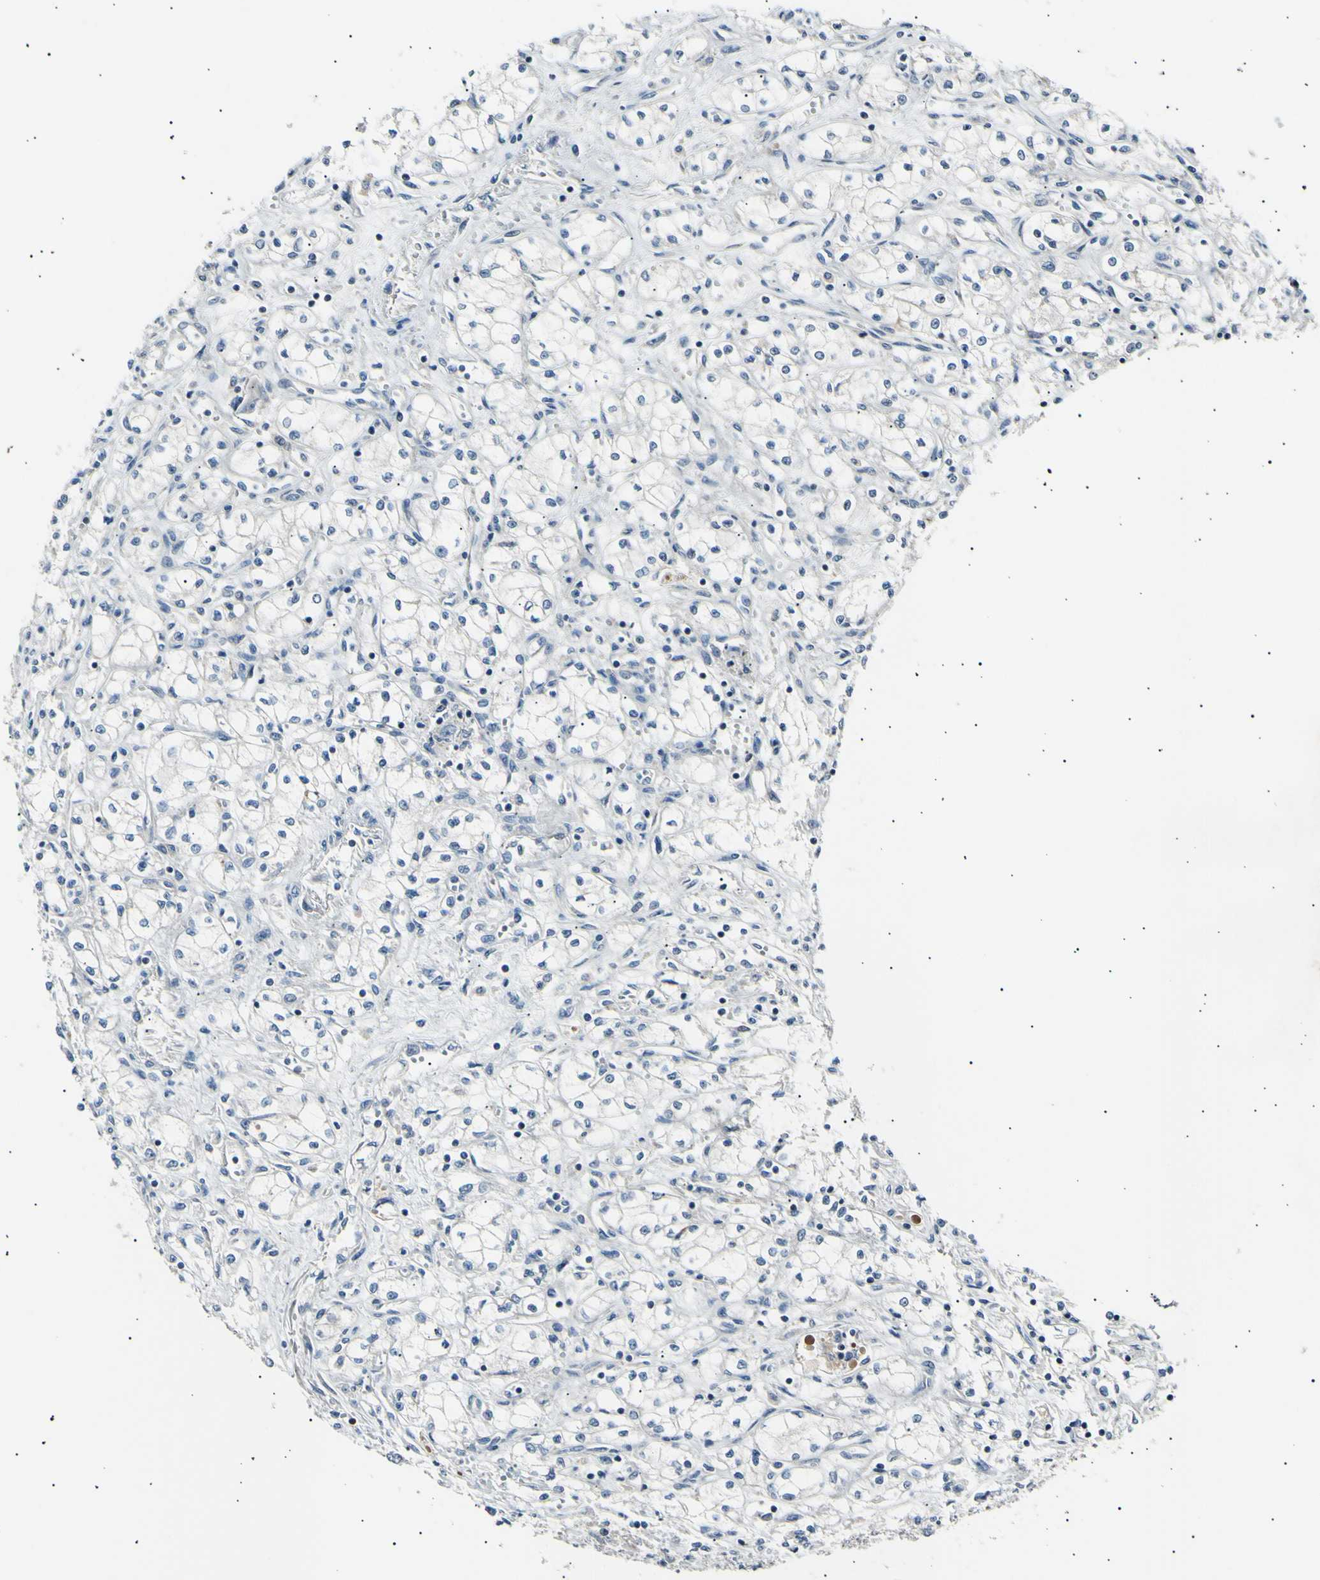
{"staining": {"intensity": "negative", "quantity": "none", "location": "none"}, "tissue": "renal cancer", "cell_type": "Tumor cells", "image_type": "cancer", "snomed": [{"axis": "morphology", "description": "Normal tissue, NOS"}, {"axis": "morphology", "description": "Adenocarcinoma, NOS"}, {"axis": "topography", "description": "Kidney"}], "caption": "Image shows no significant protein expression in tumor cells of renal cancer.", "gene": "ITGA6", "patient": {"sex": "male", "age": 59}}